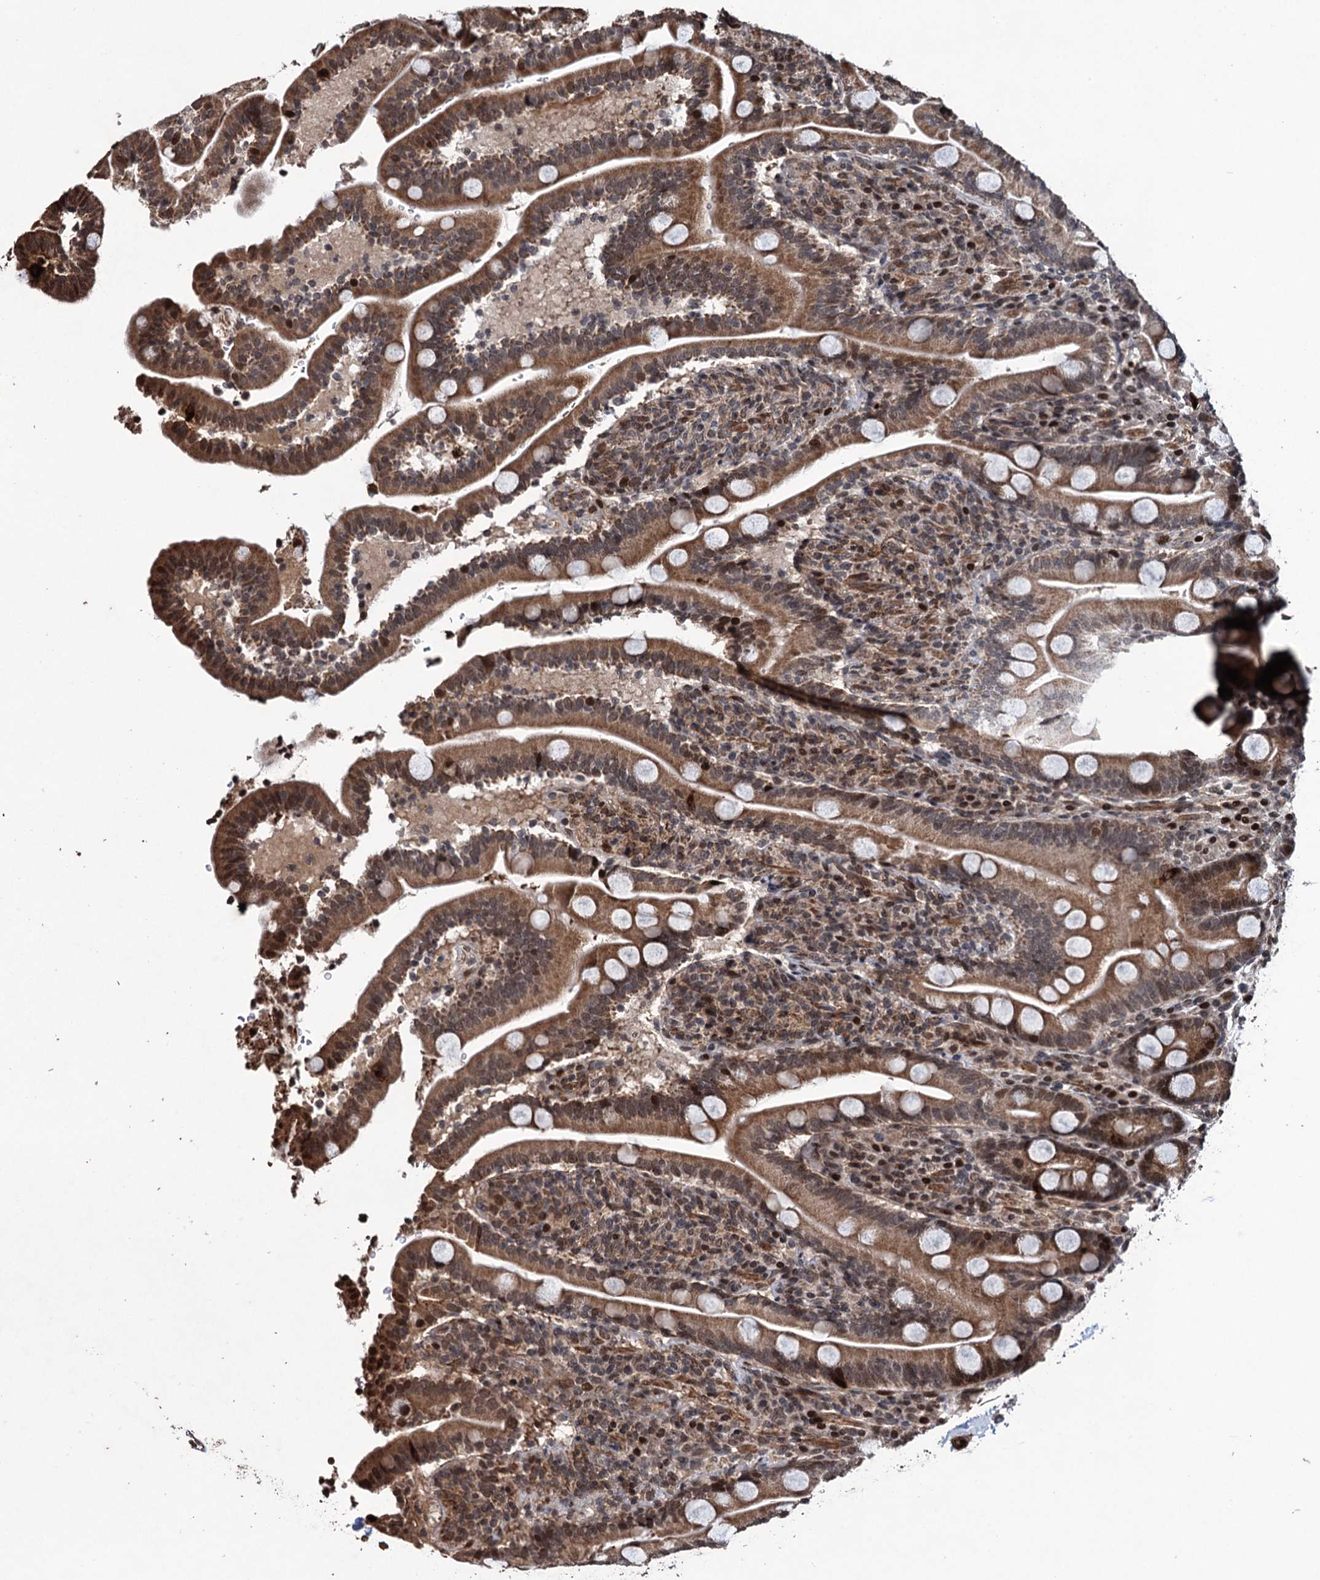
{"staining": {"intensity": "strong", "quantity": ">75%", "location": "cytoplasmic/membranous,nuclear"}, "tissue": "duodenum", "cell_type": "Glandular cells", "image_type": "normal", "snomed": [{"axis": "morphology", "description": "Normal tissue, NOS"}, {"axis": "topography", "description": "Duodenum"}], "caption": "Glandular cells show strong cytoplasmic/membranous,nuclear expression in approximately >75% of cells in benign duodenum. Nuclei are stained in blue.", "gene": "EYA4", "patient": {"sex": "male", "age": 35}}